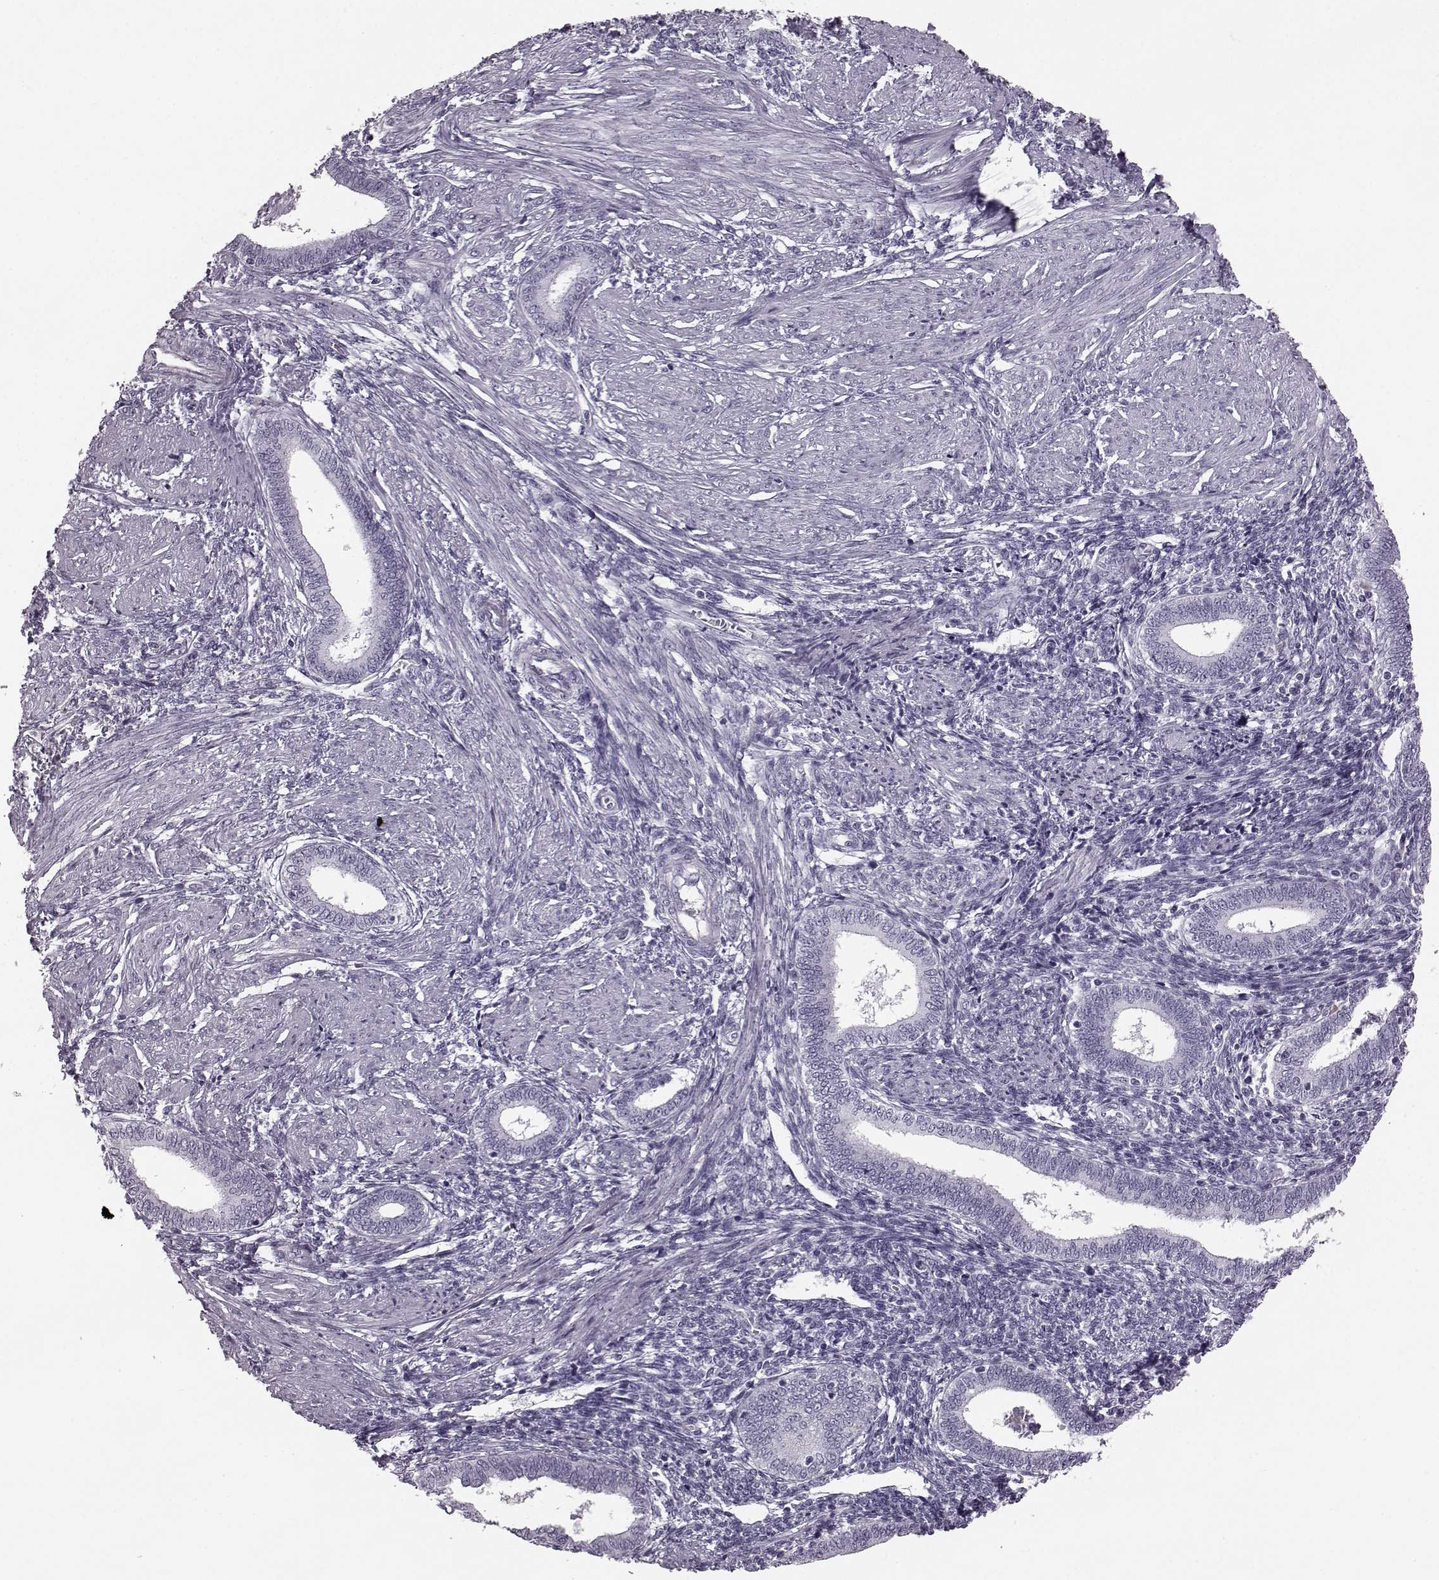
{"staining": {"intensity": "negative", "quantity": "none", "location": "none"}, "tissue": "endometrium", "cell_type": "Cells in endometrial stroma", "image_type": "normal", "snomed": [{"axis": "morphology", "description": "Normal tissue, NOS"}, {"axis": "topography", "description": "Endometrium"}], "caption": "Benign endometrium was stained to show a protein in brown. There is no significant positivity in cells in endometrial stroma. Brightfield microscopy of IHC stained with DAB (brown) and hematoxylin (blue), captured at high magnification.", "gene": "JSRP1", "patient": {"sex": "female", "age": 42}}